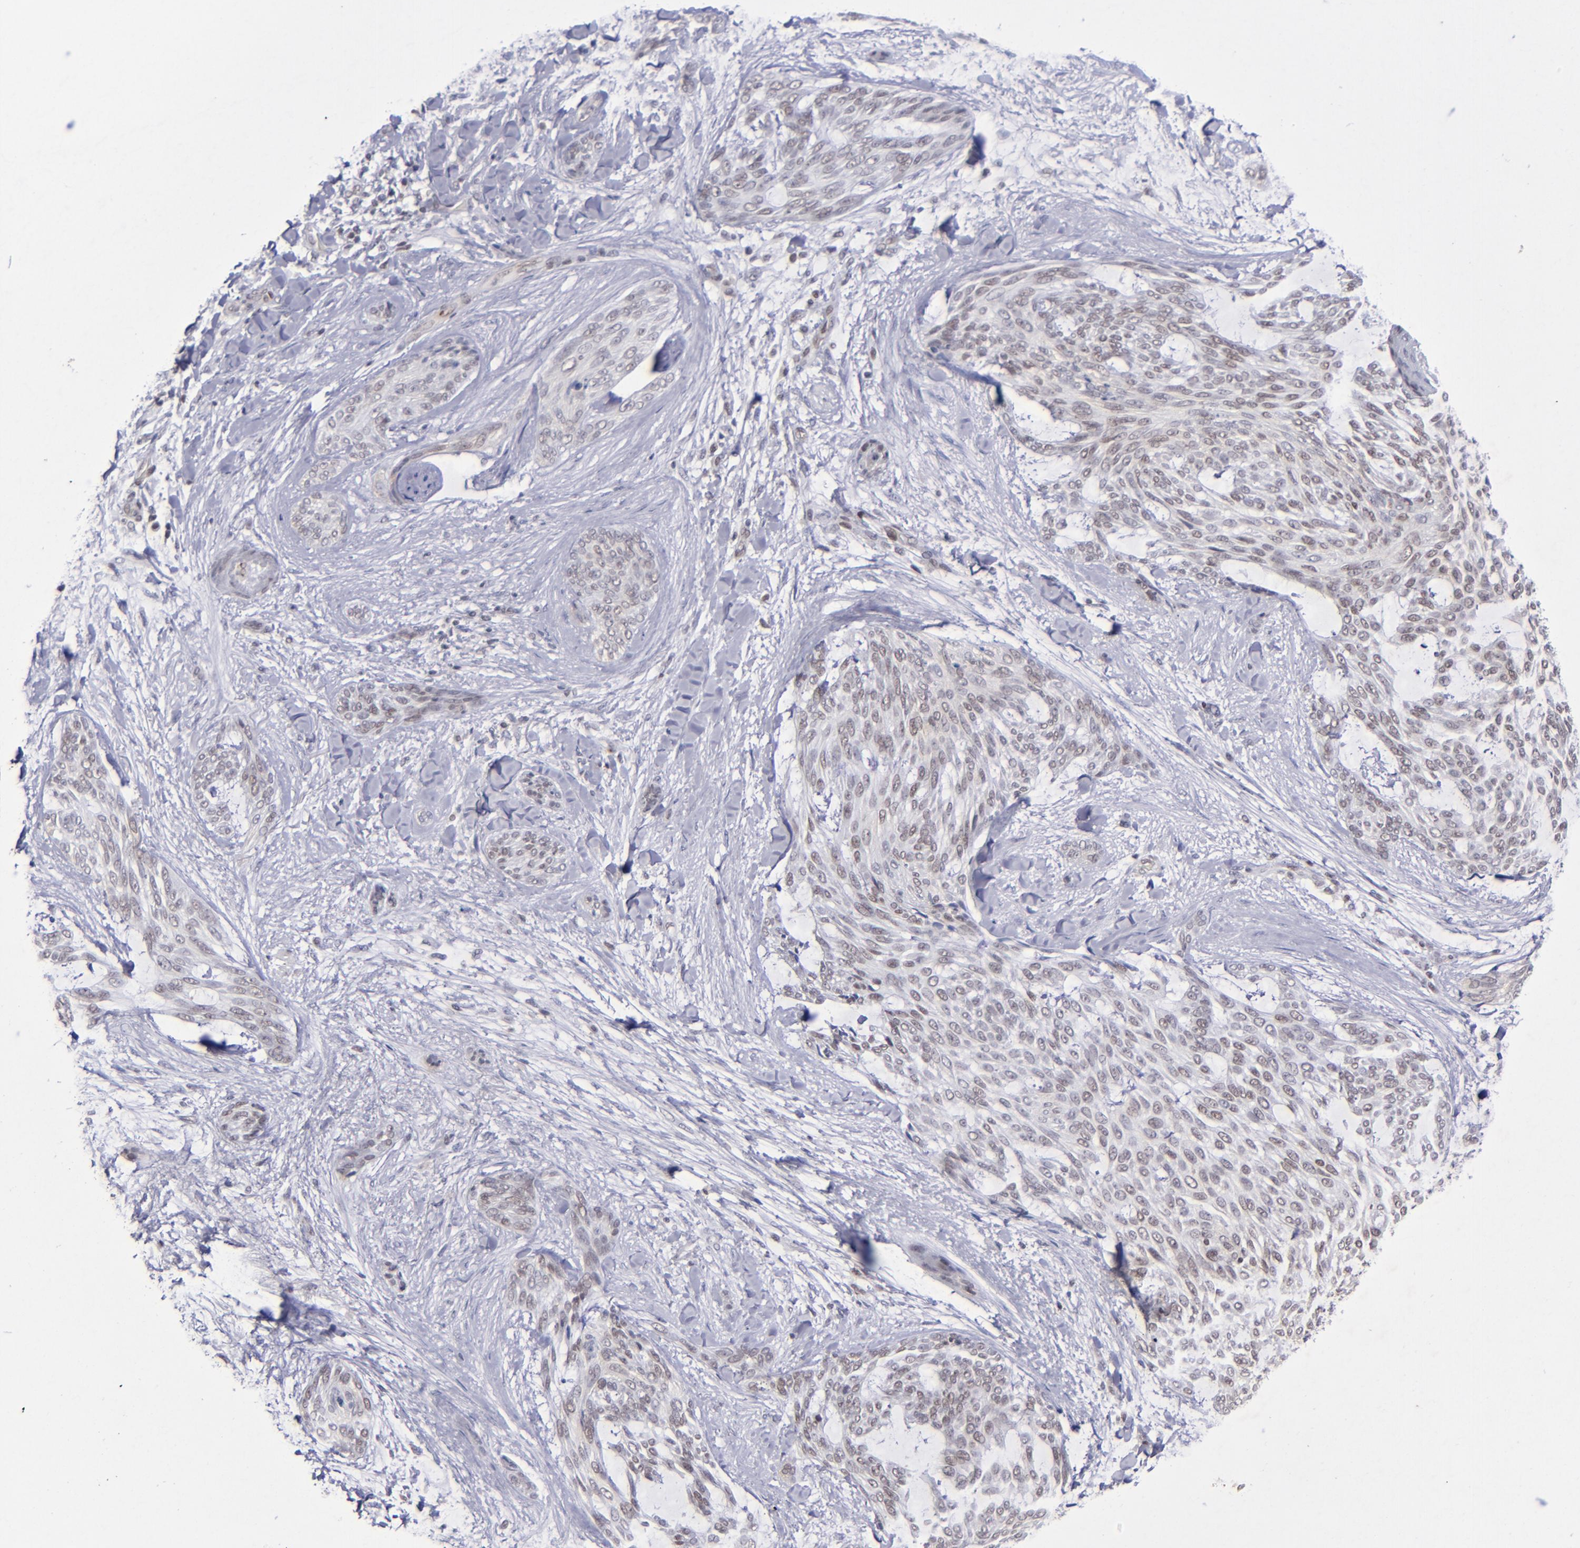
{"staining": {"intensity": "weak", "quantity": ">75%", "location": "nuclear"}, "tissue": "skin cancer", "cell_type": "Tumor cells", "image_type": "cancer", "snomed": [{"axis": "morphology", "description": "Normal tissue, NOS"}, {"axis": "morphology", "description": "Basal cell carcinoma"}, {"axis": "topography", "description": "Skin"}], "caption": "Human skin cancer stained with a protein marker exhibits weak staining in tumor cells.", "gene": "MGMT", "patient": {"sex": "female", "age": 71}}